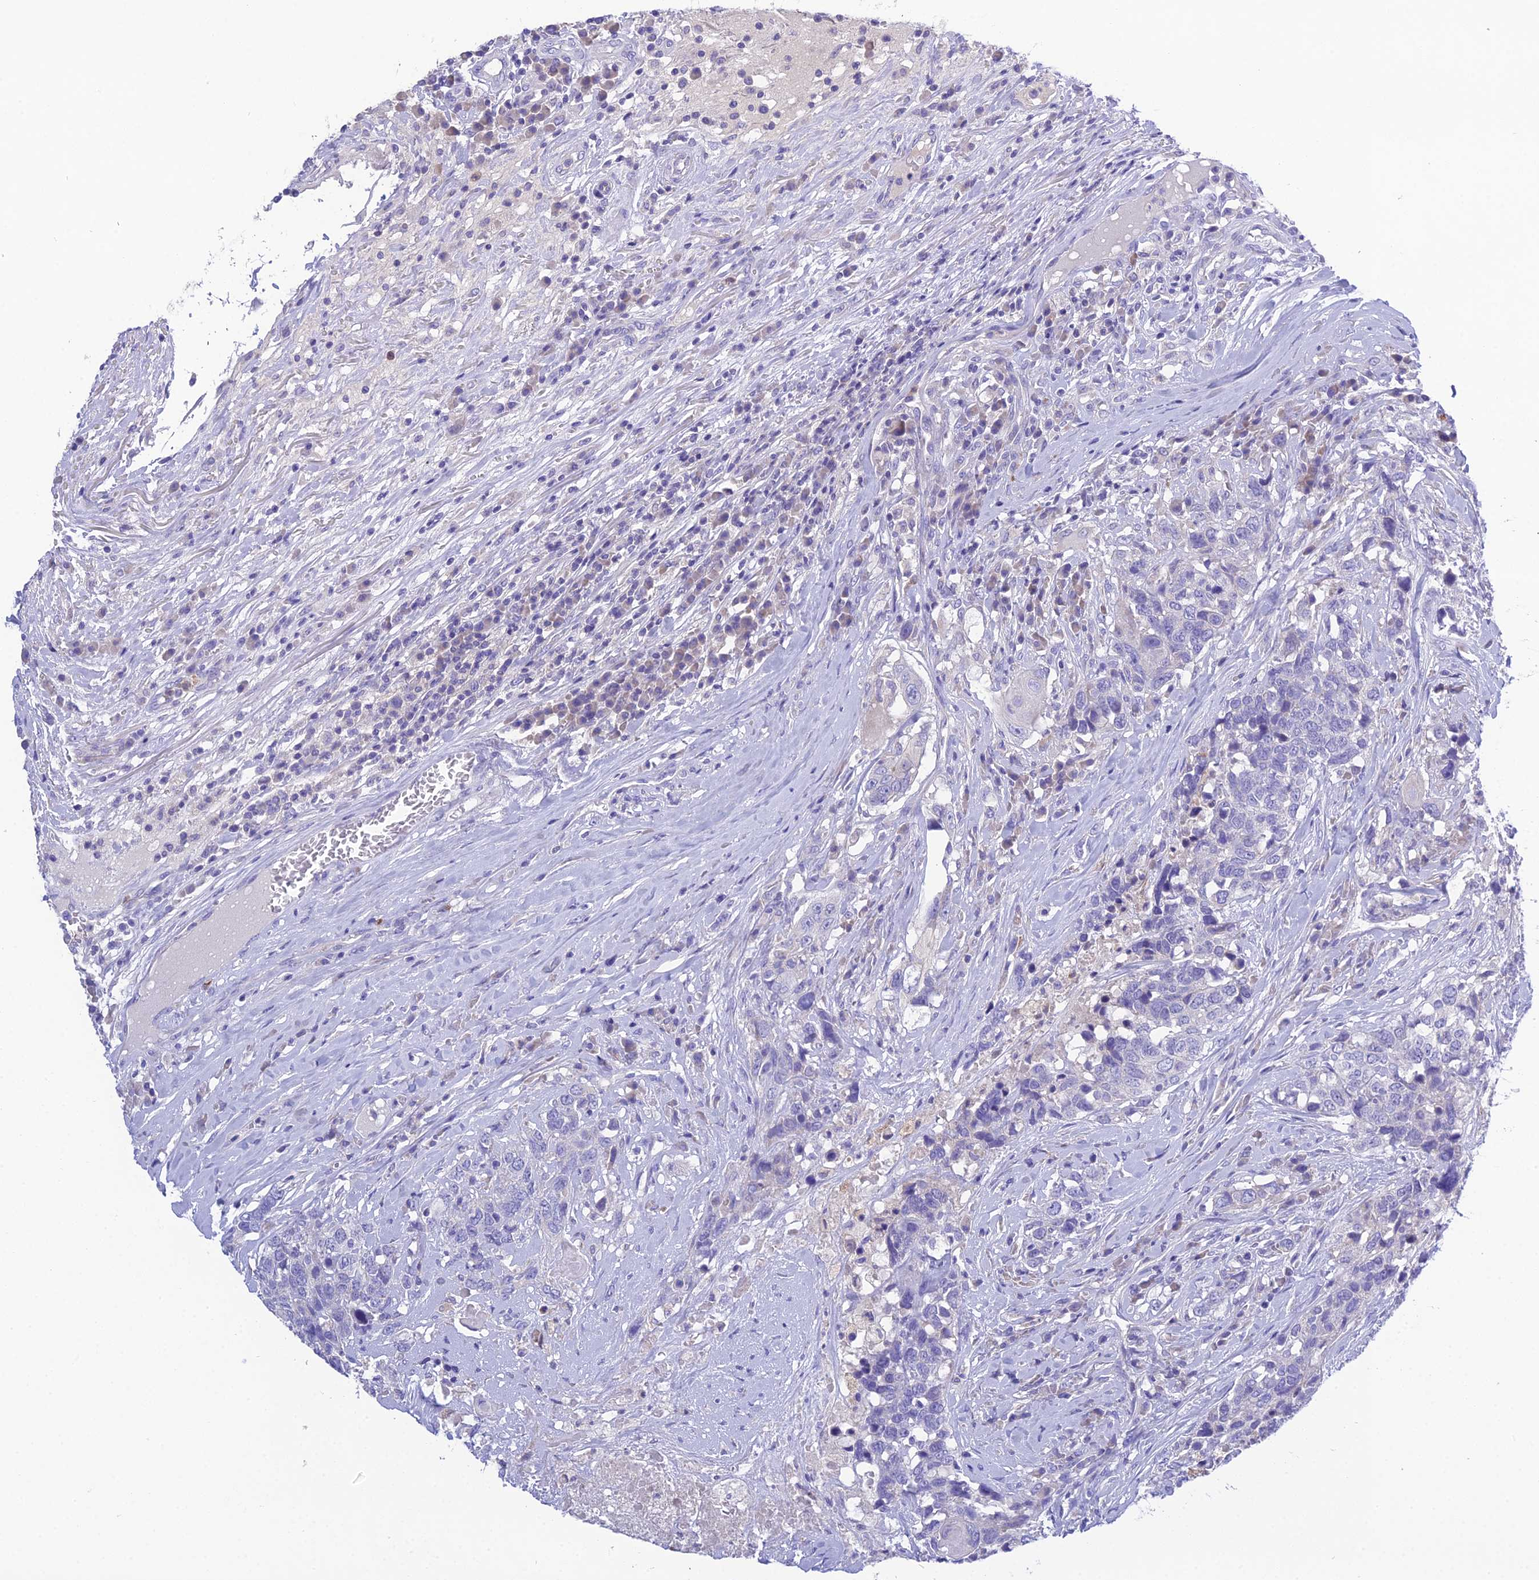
{"staining": {"intensity": "negative", "quantity": "none", "location": "none"}, "tissue": "head and neck cancer", "cell_type": "Tumor cells", "image_type": "cancer", "snomed": [{"axis": "morphology", "description": "Squamous cell carcinoma, NOS"}, {"axis": "topography", "description": "Head-Neck"}], "caption": "High power microscopy histopathology image of an immunohistochemistry histopathology image of head and neck squamous cell carcinoma, revealing no significant expression in tumor cells. The staining was performed using DAB (3,3'-diaminobenzidine) to visualize the protein expression in brown, while the nuclei were stained in blue with hematoxylin (Magnification: 20x).", "gene": "KIAA0408", "patient": {"sex": "male", "age": 66}}